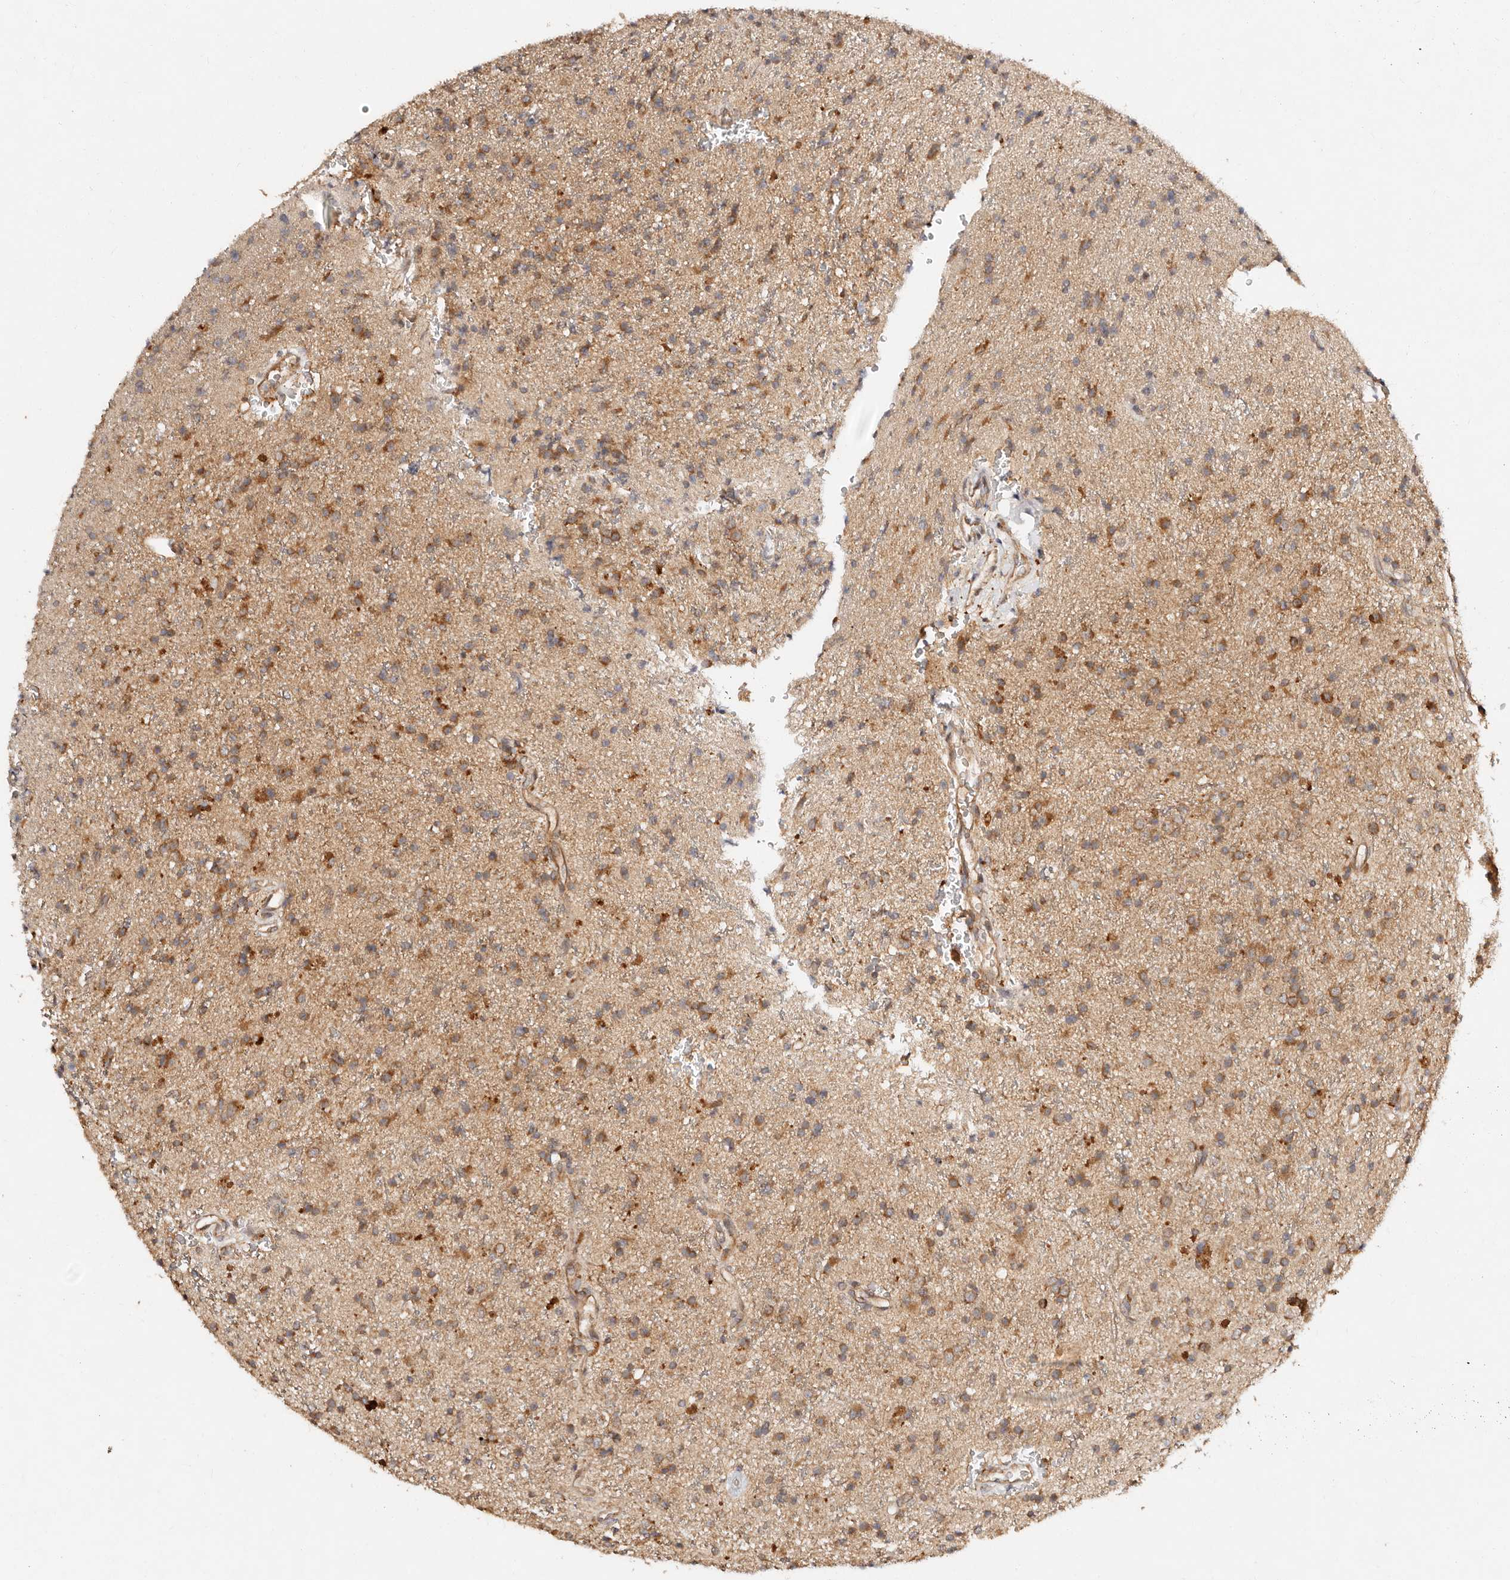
{"staining": {"intensity": "moderate", "quantity": ">75%", "location": "cytoplasmic/membranous"}, "tissue": "glioma", "cell_type": "Tumor cells", "image_type": "cancer", "snomed": [{"axis": "morphology", "description": "Glioma, malignant, High grade"}, {"axis": "topography", "description": "Brain"}], "caption": "IHC photomicrograph of malignant high-grade glioma stained for a protein (brown), which displays medium levels of moderate cytoplasmic/membranous expression in approximately >75% of tumor cells.", "gene": "DENND11", "patient": {"sex": "male", "age": 34}}